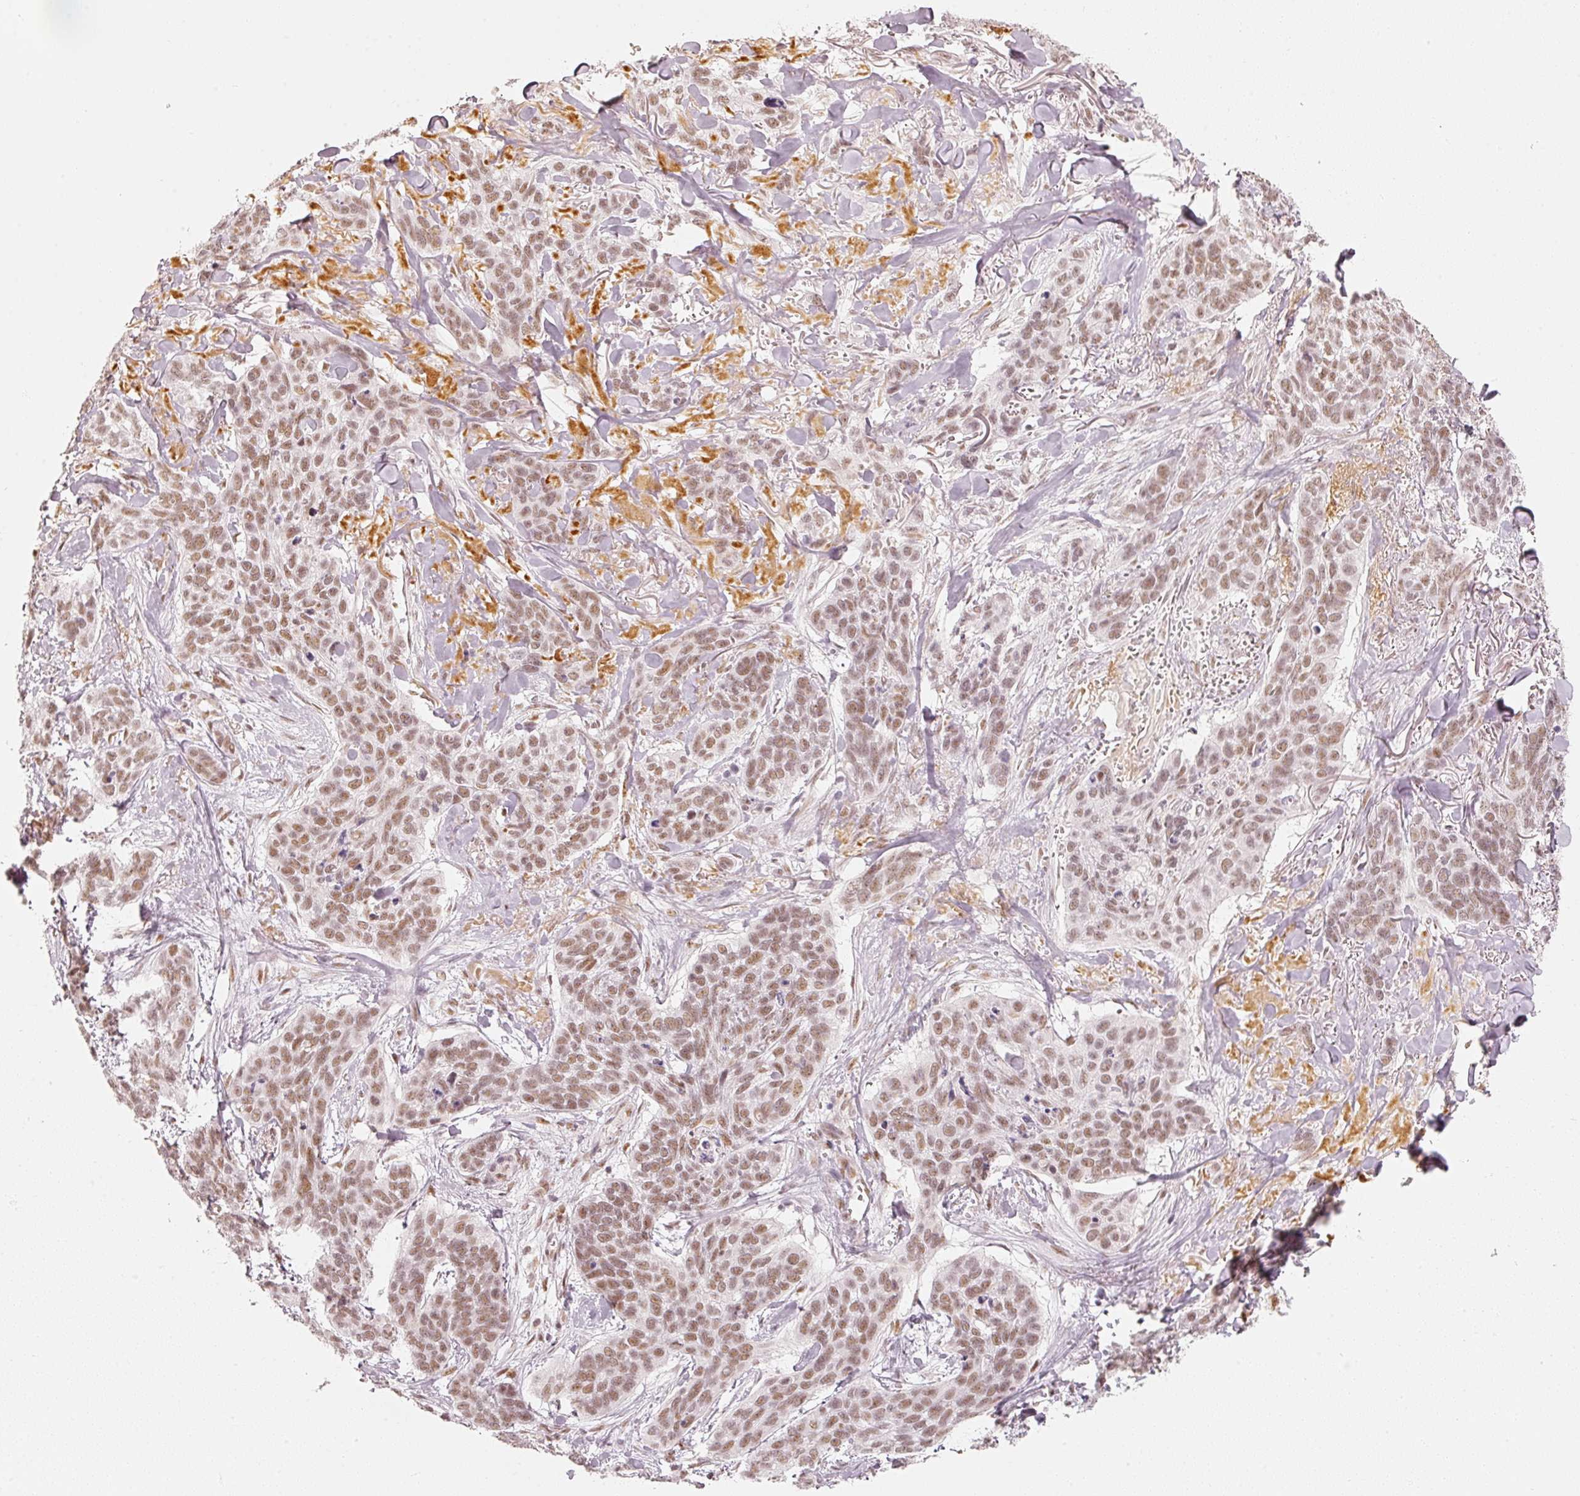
{"staining": {"intensity": "moderate", "quantity": ">75%", "location": "nuclear"}, "tissue": "skin cancer", "cell_type": "Tumor cells", "image_type": "cancer", "snomed": [{"axis": "morphology", "description": "Basal cell carcinoma"}, {"axis": "topography", "description": "Skin"}], "caption": "Immunohistochemistry image of neoplastic tissue: basal cell carcinoma (skin) stained using IHC displays medium levels of moderate protein expression localized specifically in the nuclear of tumor cells, appearing as a nuclear brown color.", "gene": "PPP1R10", "patient": {"sex": "male", "age": 86}}